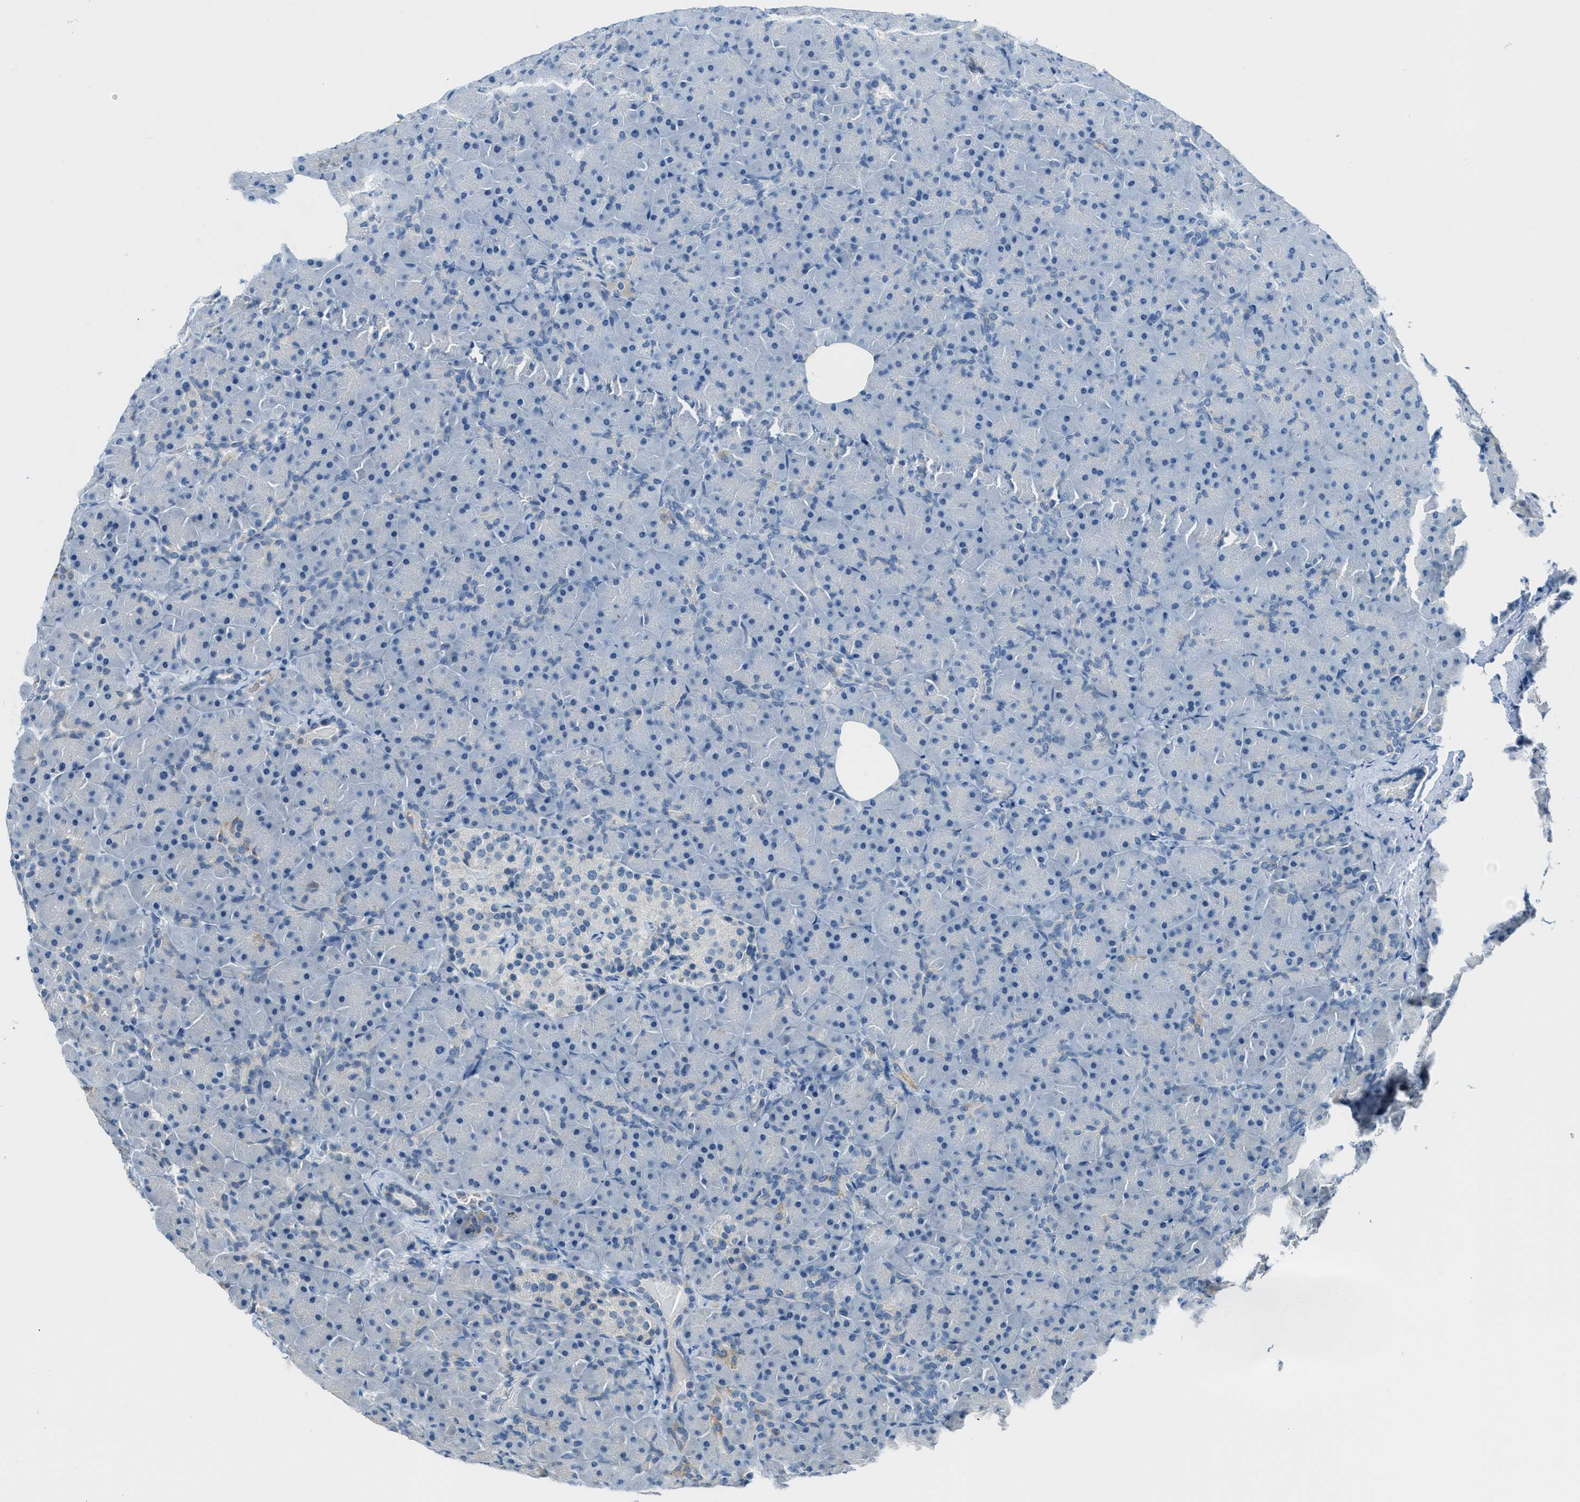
{"staining": {"intensity": "negative", "quantity": "none", "location": "none"}, "tissue": "pancreas", "cell_type": "Exocrine glandular cells", "image_type": "normal", "snomed": [{"axis": "morphology", "description": "Normal tissue, NOS"}, {"axis": "topography", "description": "Pancreas"}], "caption": "Photomicrograph shows no significant protein staining in exocrine glandular cells of normal pancreas.", "gene": "CDON", "patient": {"sex": "male", "age": 66}}